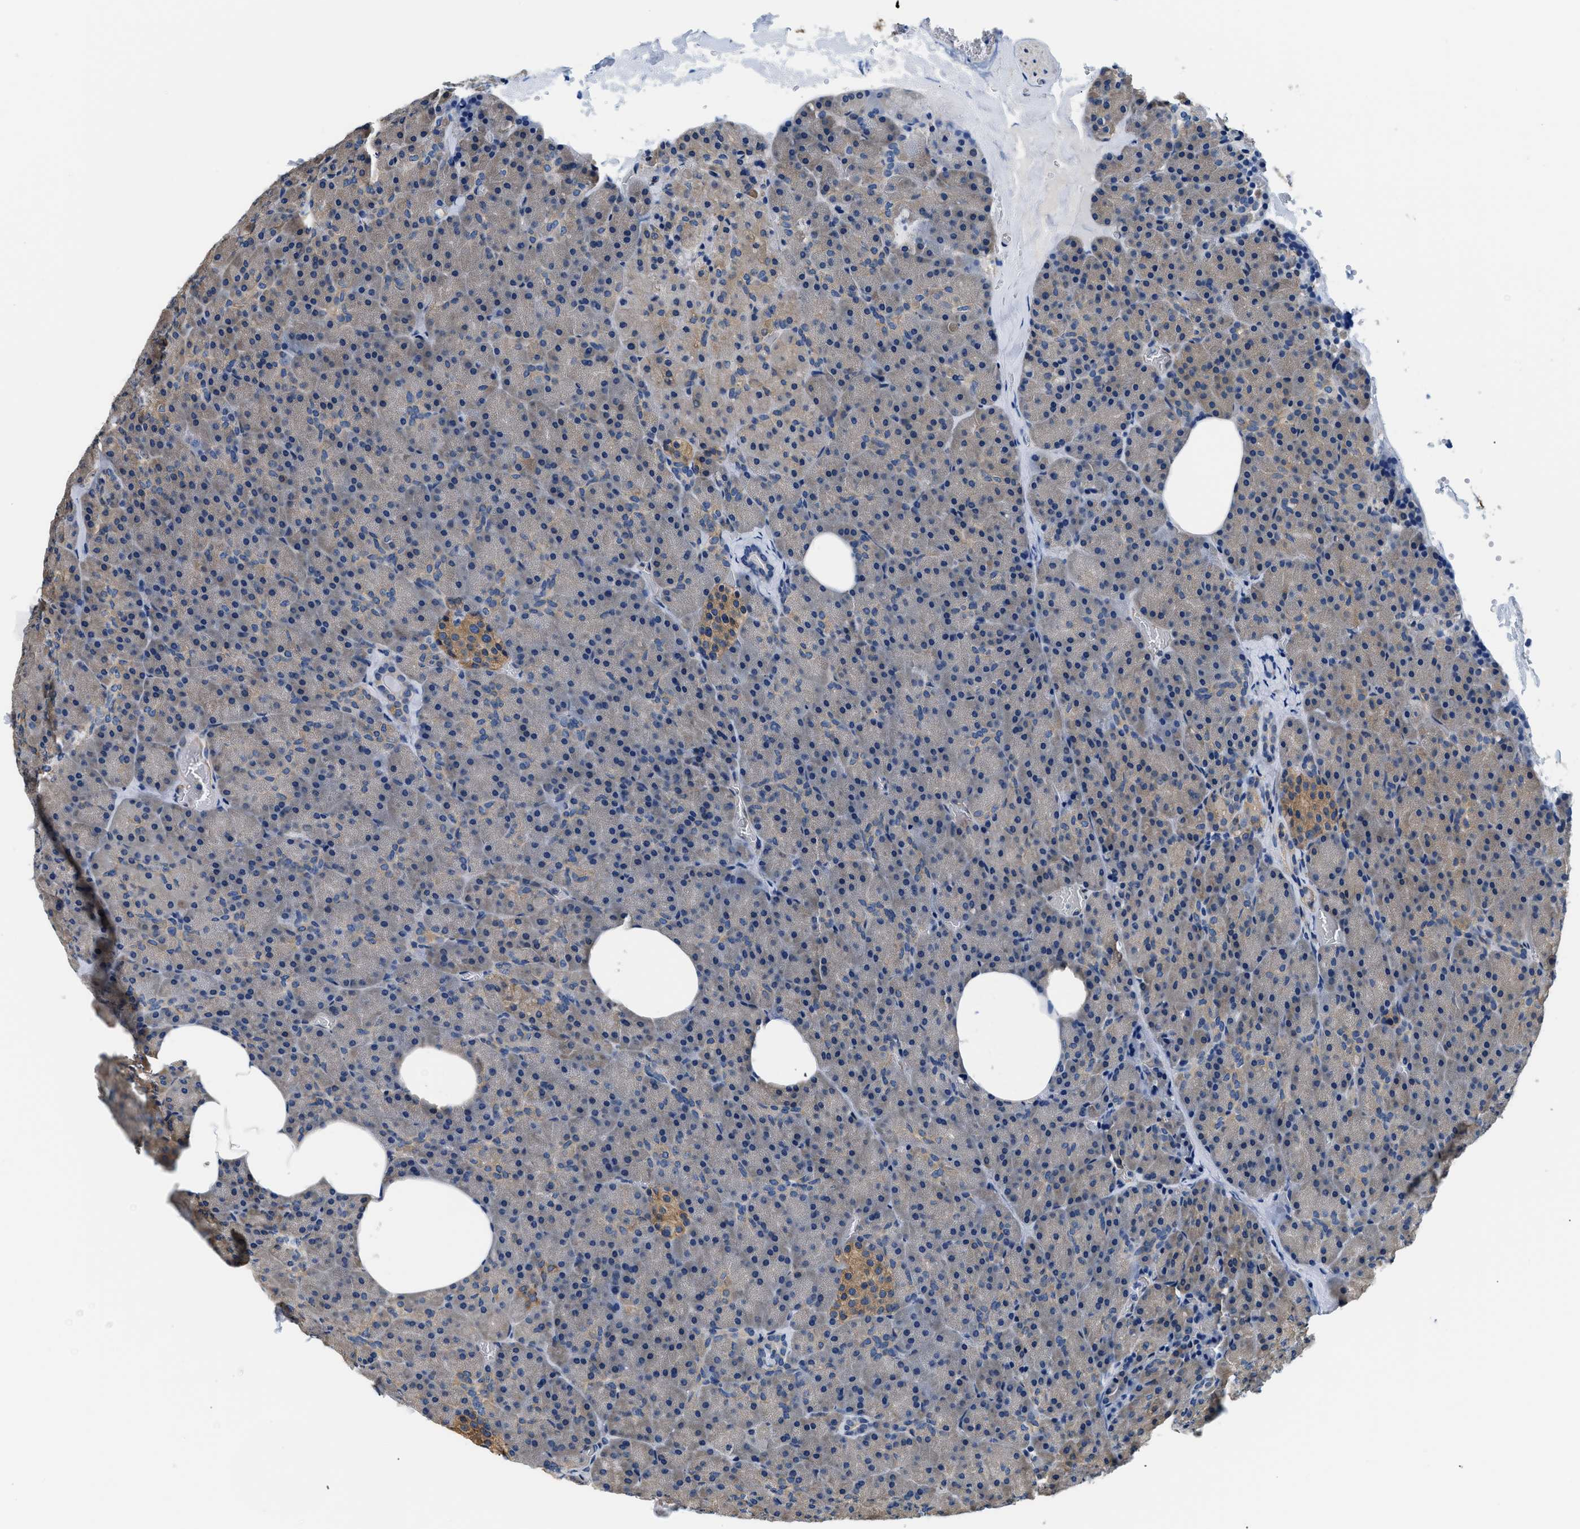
{"staining": {"intensity": "moderate", "quantity": "<25%", "location": "cytoplasmic/membranous"}, "tissue": "pancreas", "cell_type": "Exocrine glandular cells", "image_type": "normal", "snomed": [{"axis": "morphology", "description": "Normal tissue, NOS"}, {"axis": "morphology", "description": "Carcinoid, malignant, NOS"}, {"axis": "topography", "description": "Pancreas"}], "caption": "Exocrine glandular cells reveal low levels of moderate cytoplasmic/membranous positivity in about <25% of cells in normal pancreas. Using DAB (3,3'-diaminobenzidine) (brown) and hematoxylin (blue) stains, captured at high magnification using brightfield microscopy.", "gene": "PPP2R1B", "patient": {"sex": "female", "age": 35}}